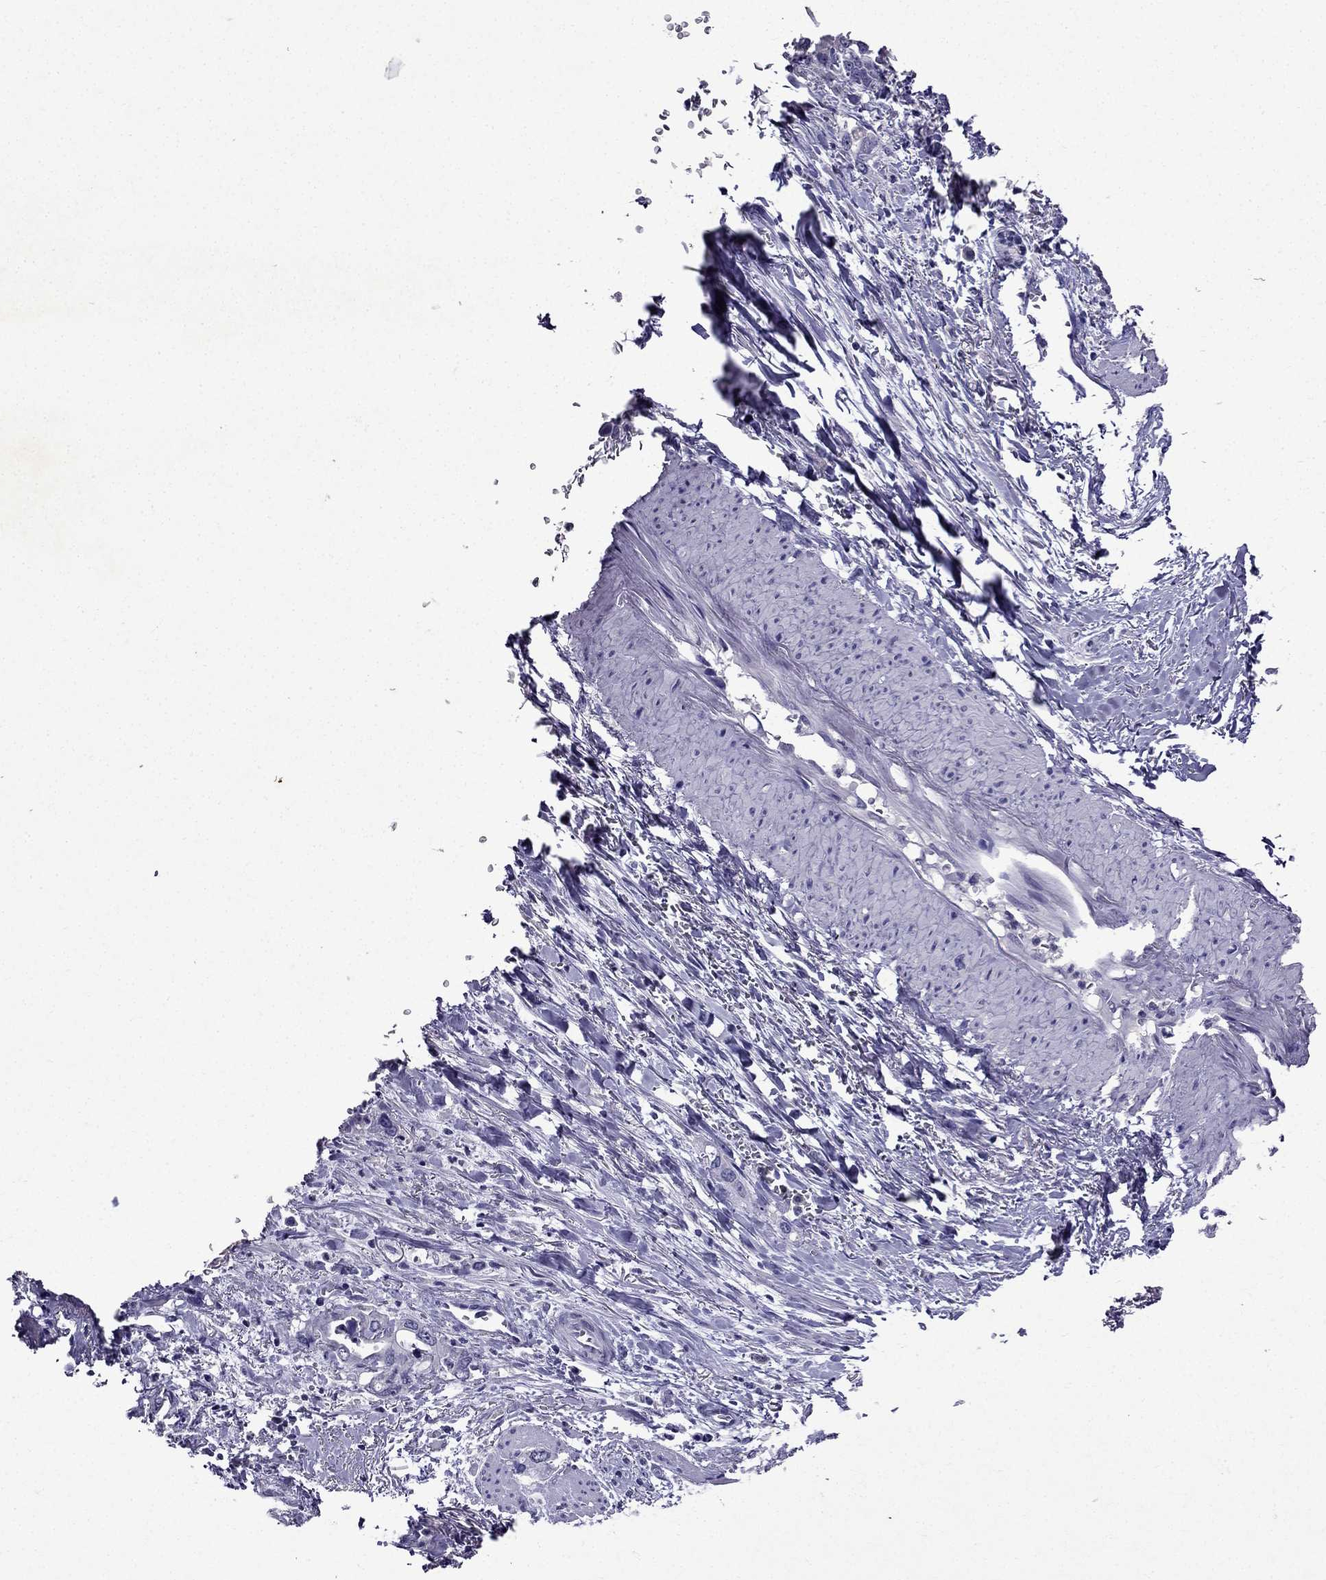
{"staining": {"intensity": "negative", "quantity": "none", "location": "none"}, "tissue": "stomach cancer", "cell_type": "Tumor cells", "image_type": "cancer", "snomed": [{"axis": "morphology", "description": "Normal tissue, NOS"}, {"axis": "morphology", "description": "Adenocarcinoma, NOS"}, {"axis": "topography", "description": "Esophagus"}, {"axis": "topography", "description": "Stomach, upper"}], "caption": "Immunohistochemistry photomicrograph of human stomach cancer (adenocarcinoma) stained for a protein (brown), which reveals no expression in tumor cells.", "gene": "DNAH17", "patient": {"sex": "male", "age": 74}}